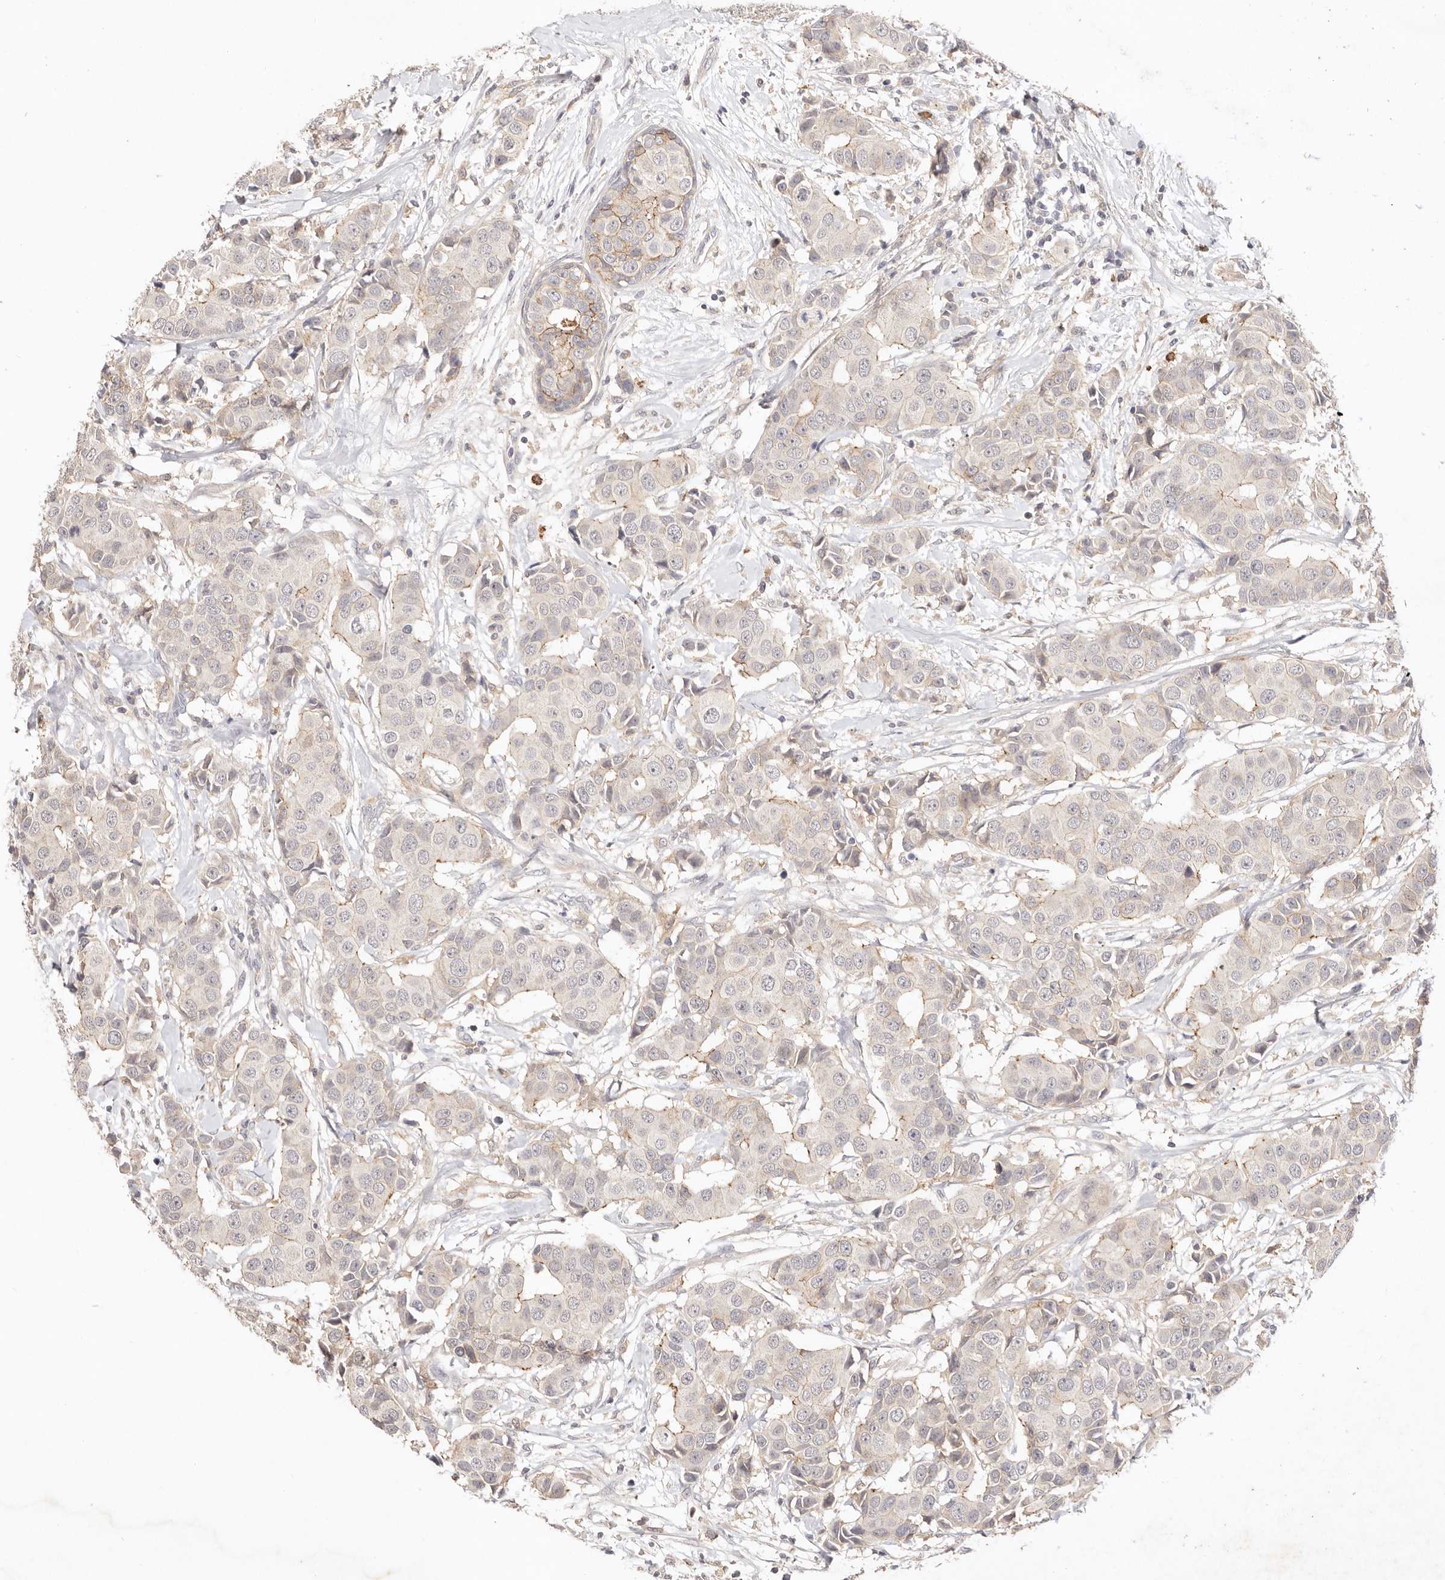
{"staining": {"intensity": "weak", "quantity": "<25%", "location": "cytoplasmic/membranous"}, "tissue": "breast cancer", "cell_type": "Tumor cells", "image_type": "cancer", "snomed": [{"axis": "morphology", "description": "Normal tissue, NOS"}, {"axis": "morphology", "description": "Duct carcinoma"}, {"axis": "topography", "description": "Breast"}], "caption": "Breast intraductal carcinoma was stained to show a protein in brown. There is no significant expression in tumor cells.", "gene": "CXADR", "patient": {"sex": "female", "age": 39}}